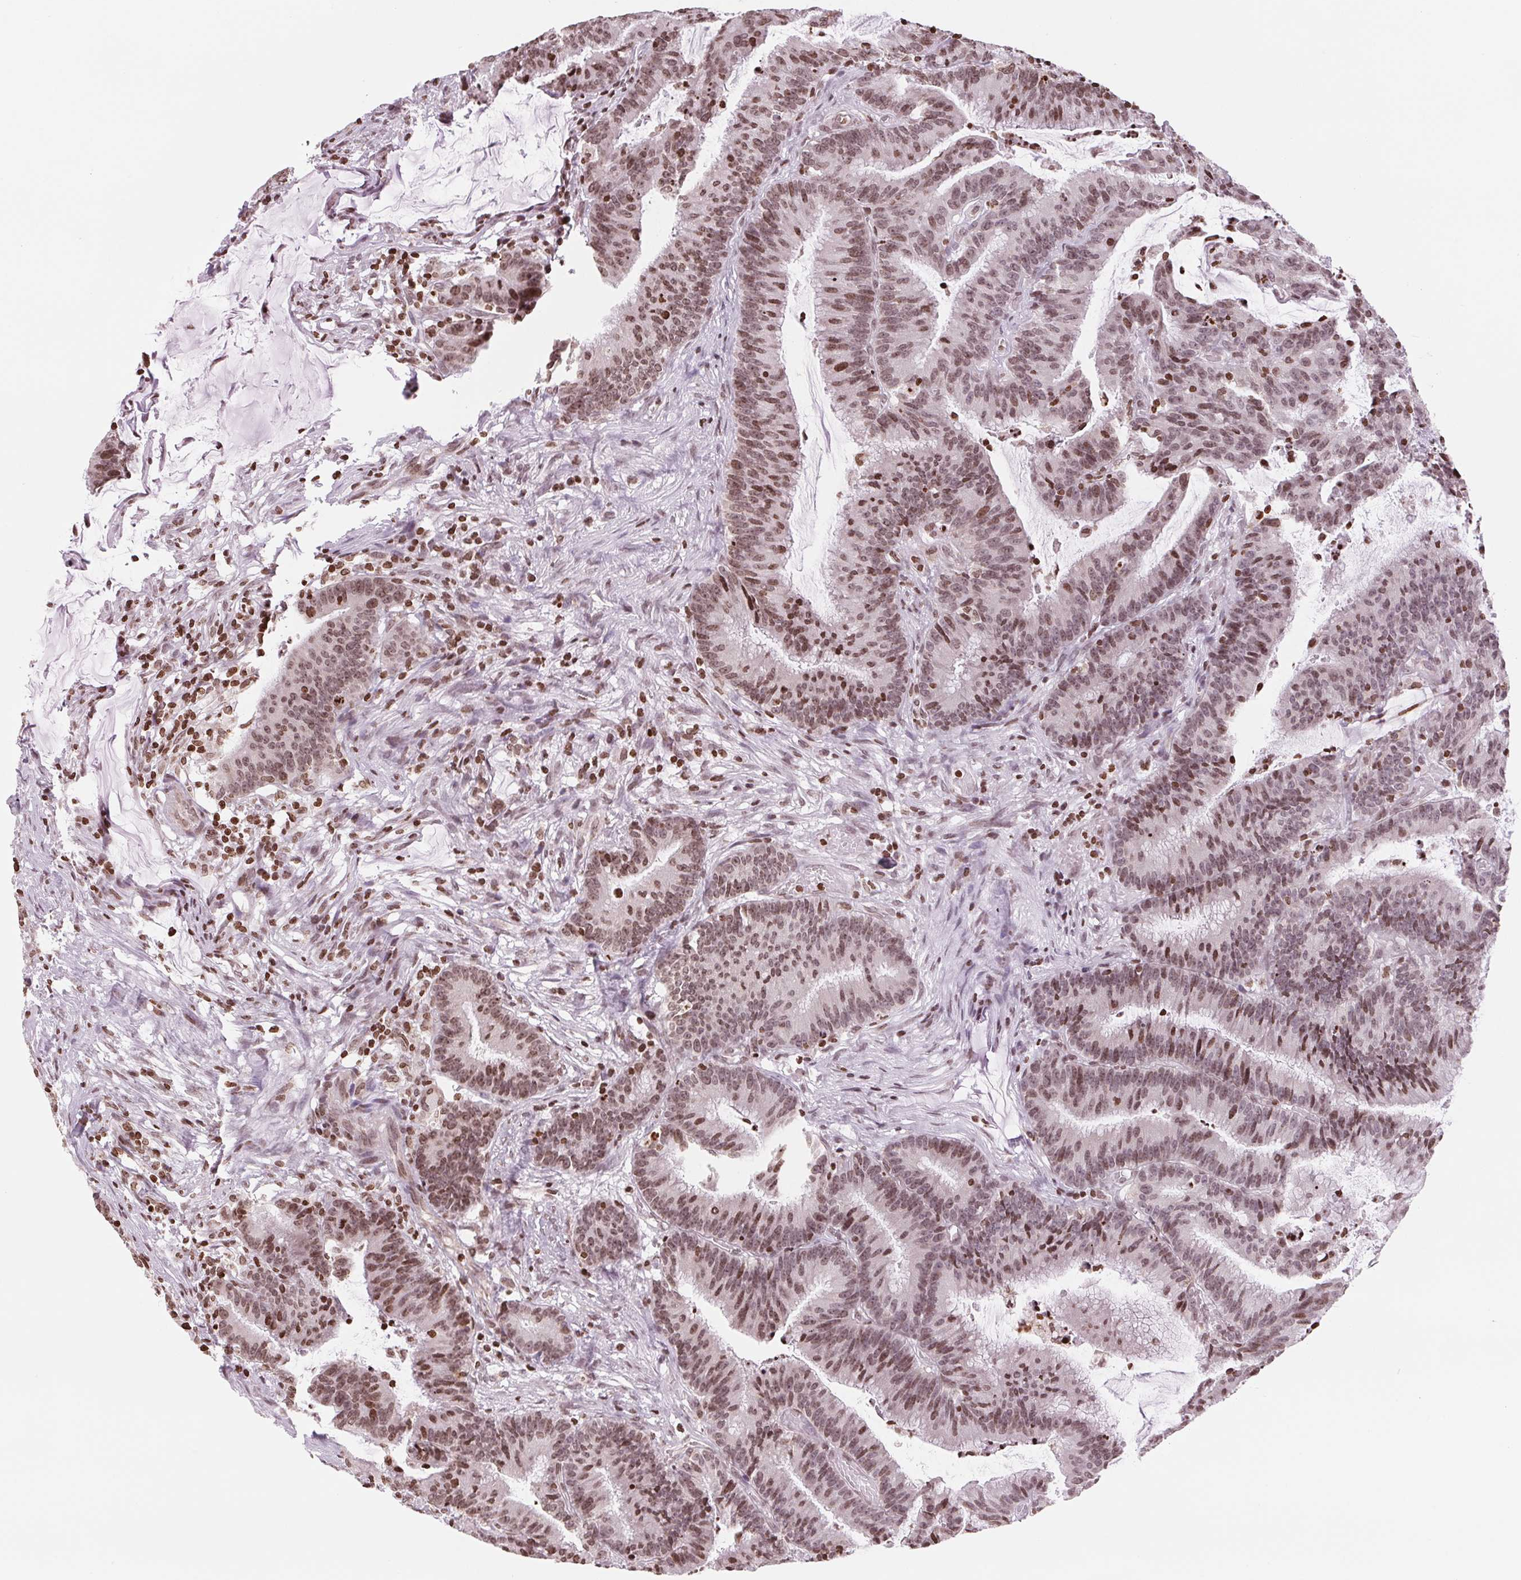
{"staining": {"intensity": "moderate", "quantity": ">75%", "location": "nuclear"}, "tissue": "colorectal cancer", "cell_type": "Tumor cells", "image_type": "cancer", "snomed": [{"axis": "morphology", "description": "Adenocarcinoma, NOS"}, {"axis": "topography", "description": "Colon"}], "caption": "The micrograph demonstrates staining of colorectal cancer, revealing moderate nuclear protein positivity (brown color) within tumor cells.", "gene": "SMIM12", "patient": {"sex": "female", "age": 78}}